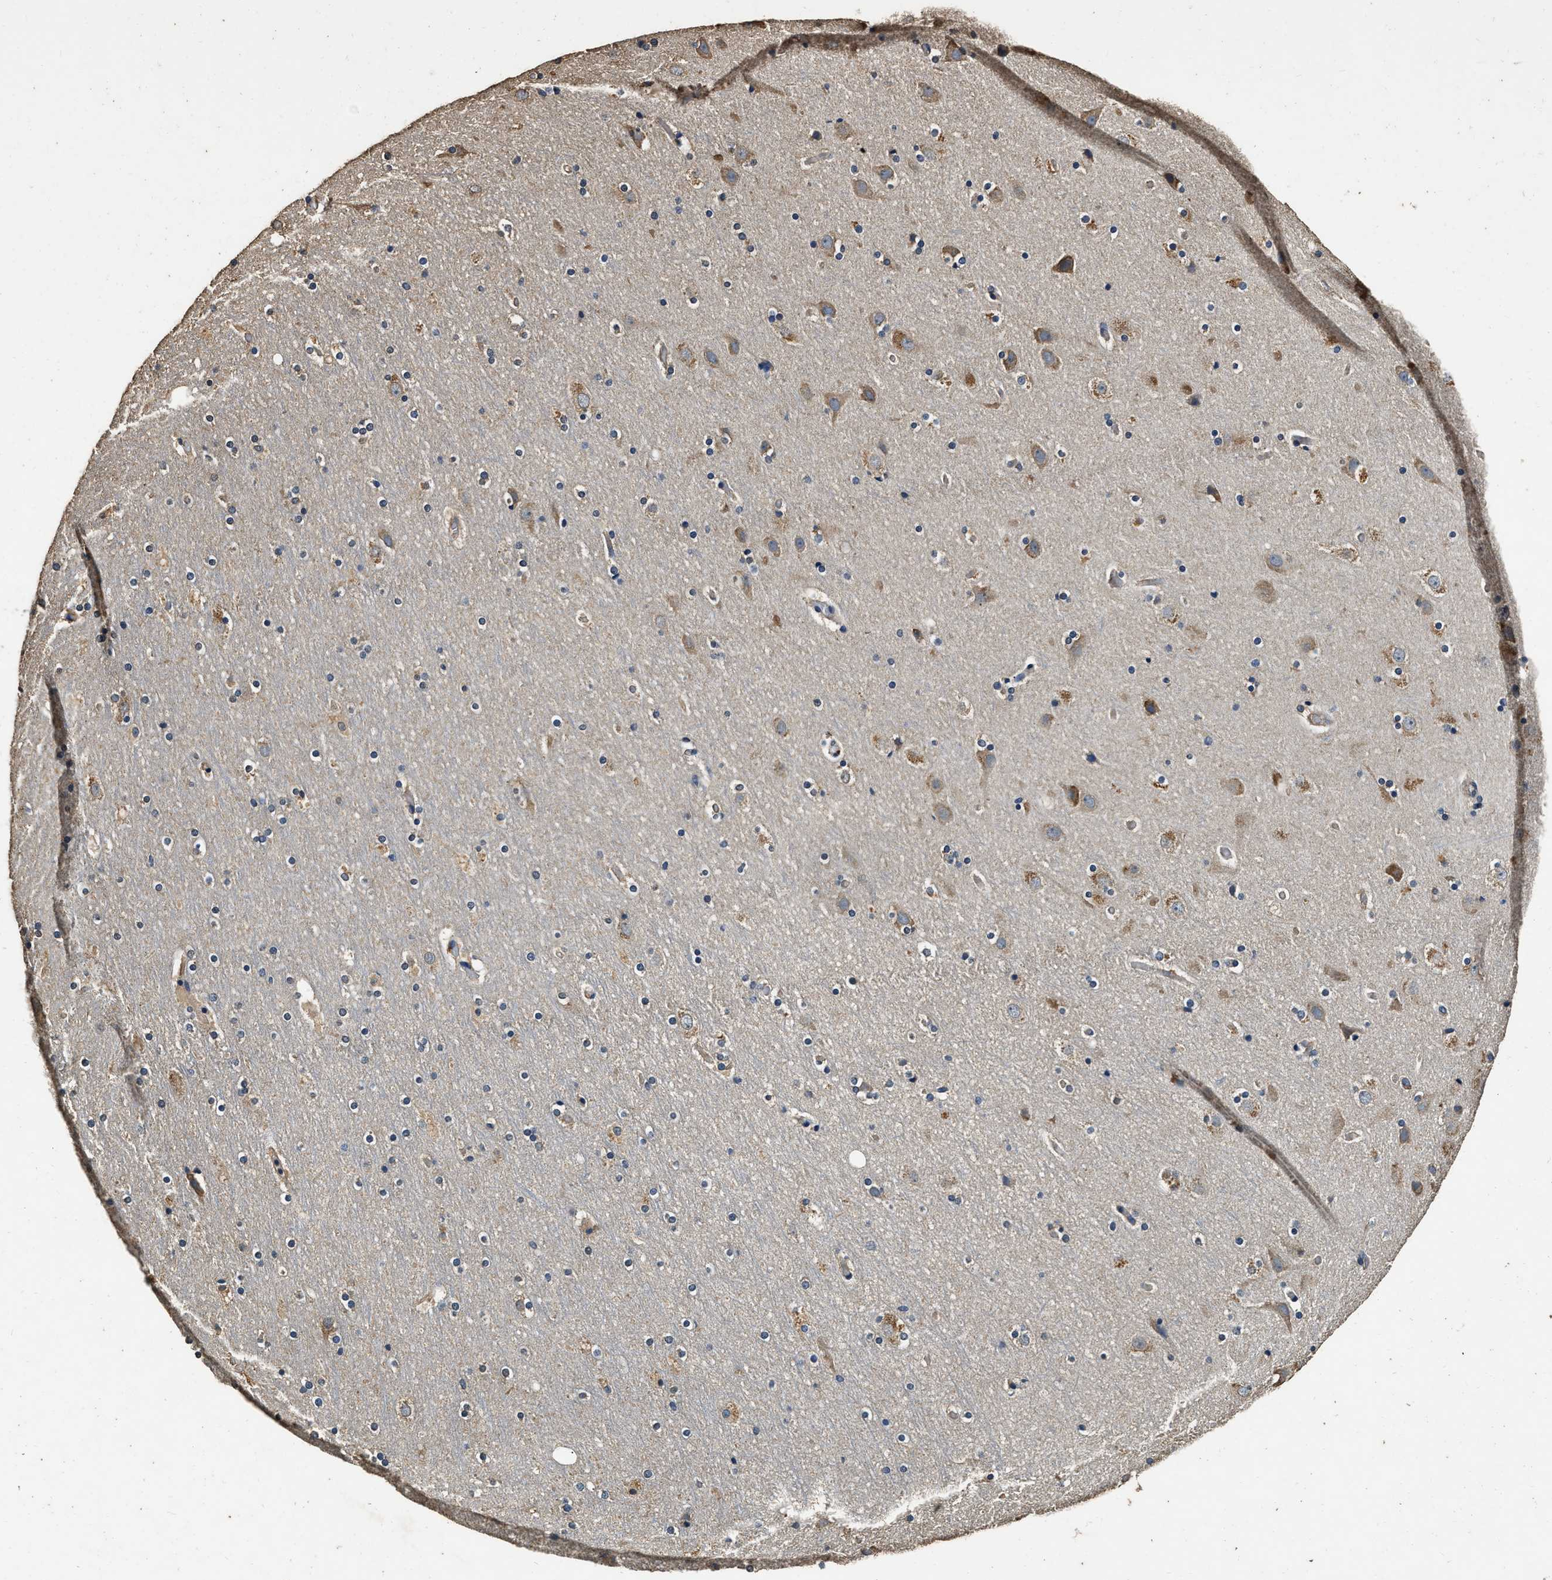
{"staining": {"intensity": "weak", "quantity": ">75%", "location": "cytoplasmic/membranous"}, "tissue": "cerebral cortex", "cell_type": "Endothelial cells", "image_type": "normal", "snomed": [{"axis": "morphology", "description": "Normal tissue, NOS"}, {"axis": "topography", "description": "Cerebral cortex"}], "caption": "High-power microscopy captured an IHC histopathology image of normal cerebral cortex, revealing weak cytoplasmic/membranous staining in about >75% of endothelial cells.", "gene": "MIB1", "patient": {"sex": "male", "age": 57}}